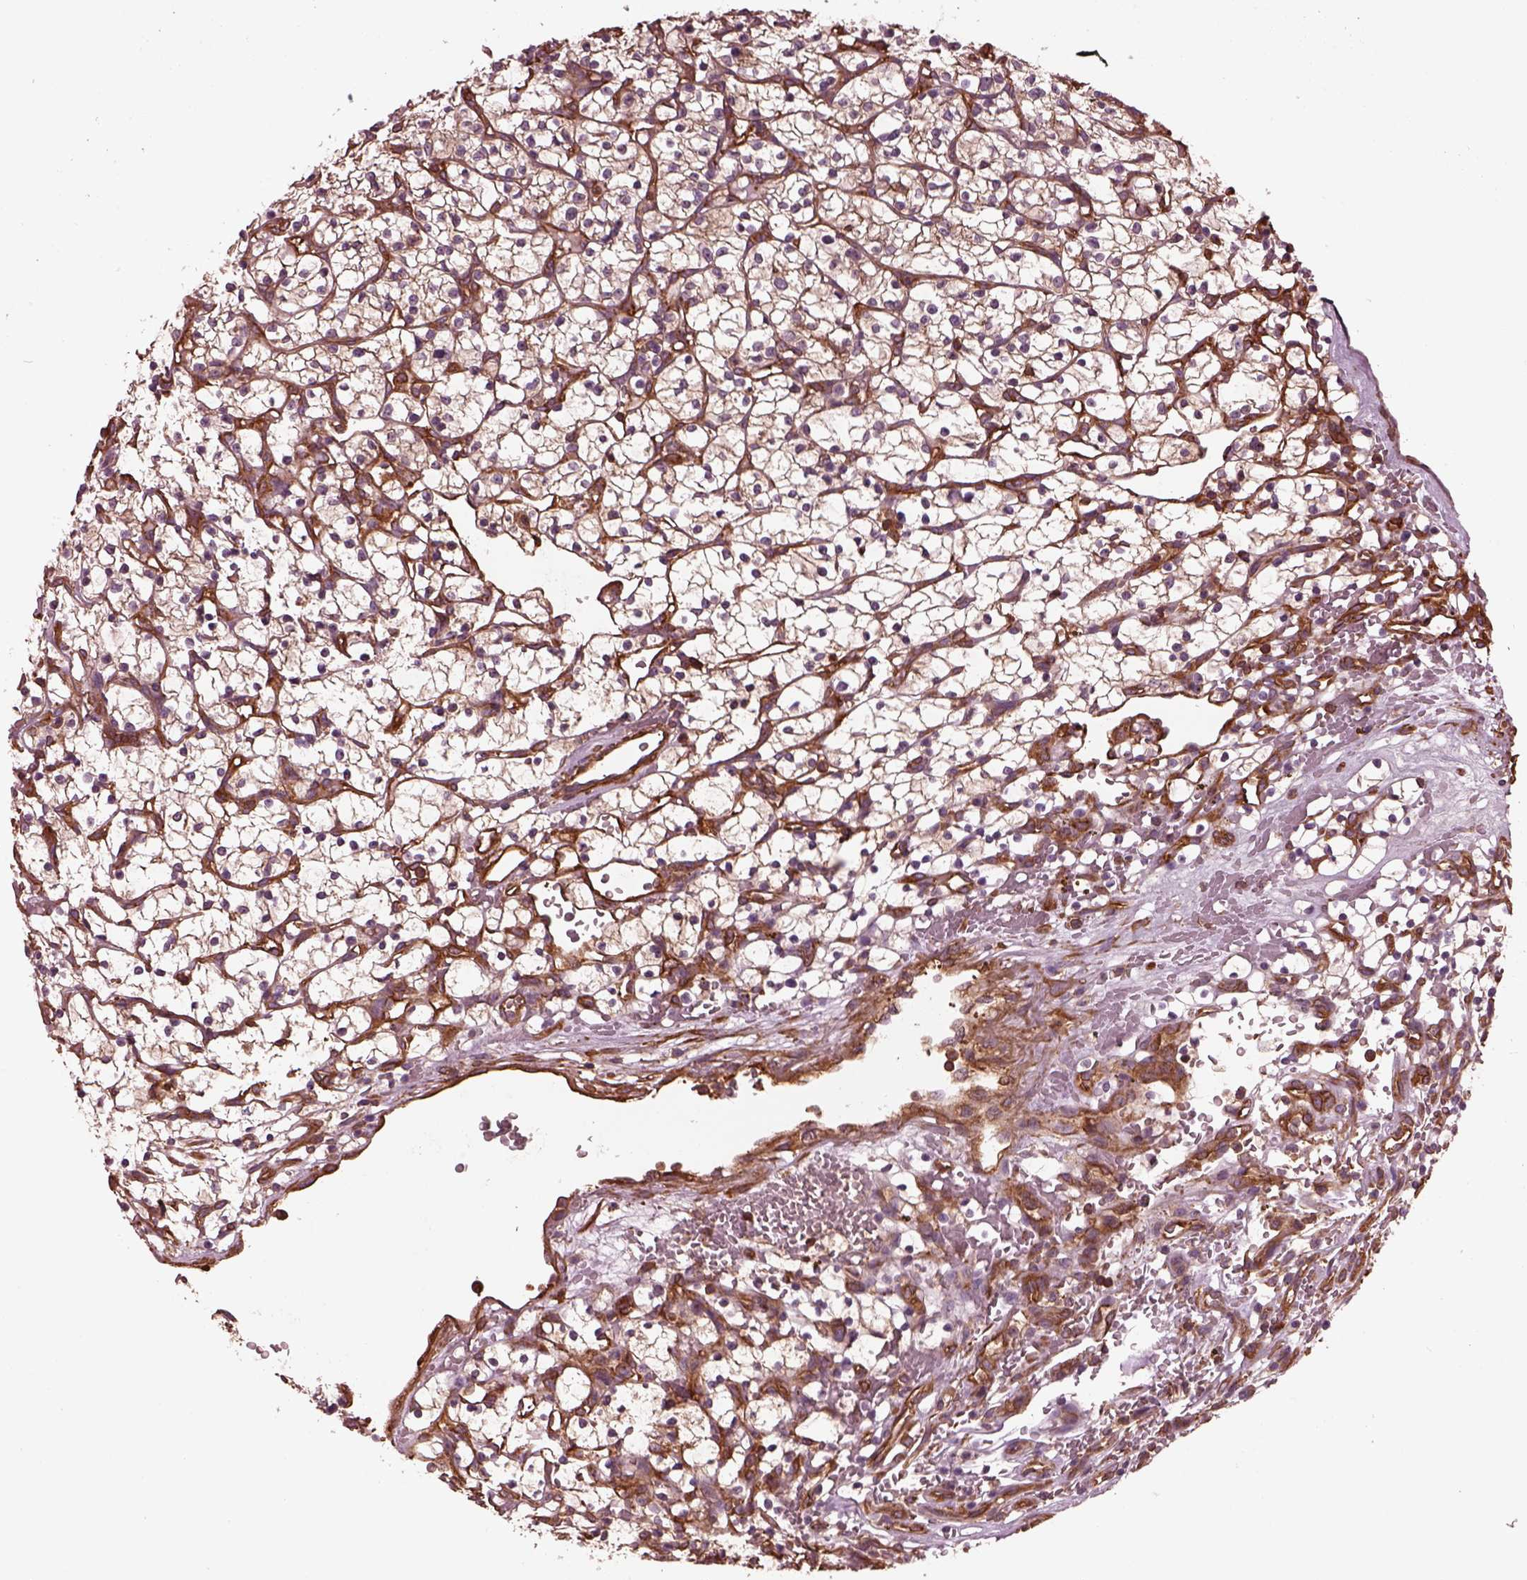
{"staining": {"intensity": "weak", "quantity": "25%-75%", "location": "cytoplasmic/membranous"}, "tissue": "renal cancer", "cell_type": "Tumor cells", "image_type": "cancer", "snomed": [{"axis": "morphology", "description": "Adenocarcinoma, NOS"}, {"axis": "topography", "description": "Kidney"}], "caption": "The photomicrograph displays staining of renal cancer (adenocarcinoma), revealing weak cytoplasmic/membranous protein expression (brown color) within tumor cells. (DAB (3,3'-diaminobenzidine) IHC with brightfield microscopy, high magnification).", "gene": "MYL6", "patient": {"sex": "female", "age": 64}}